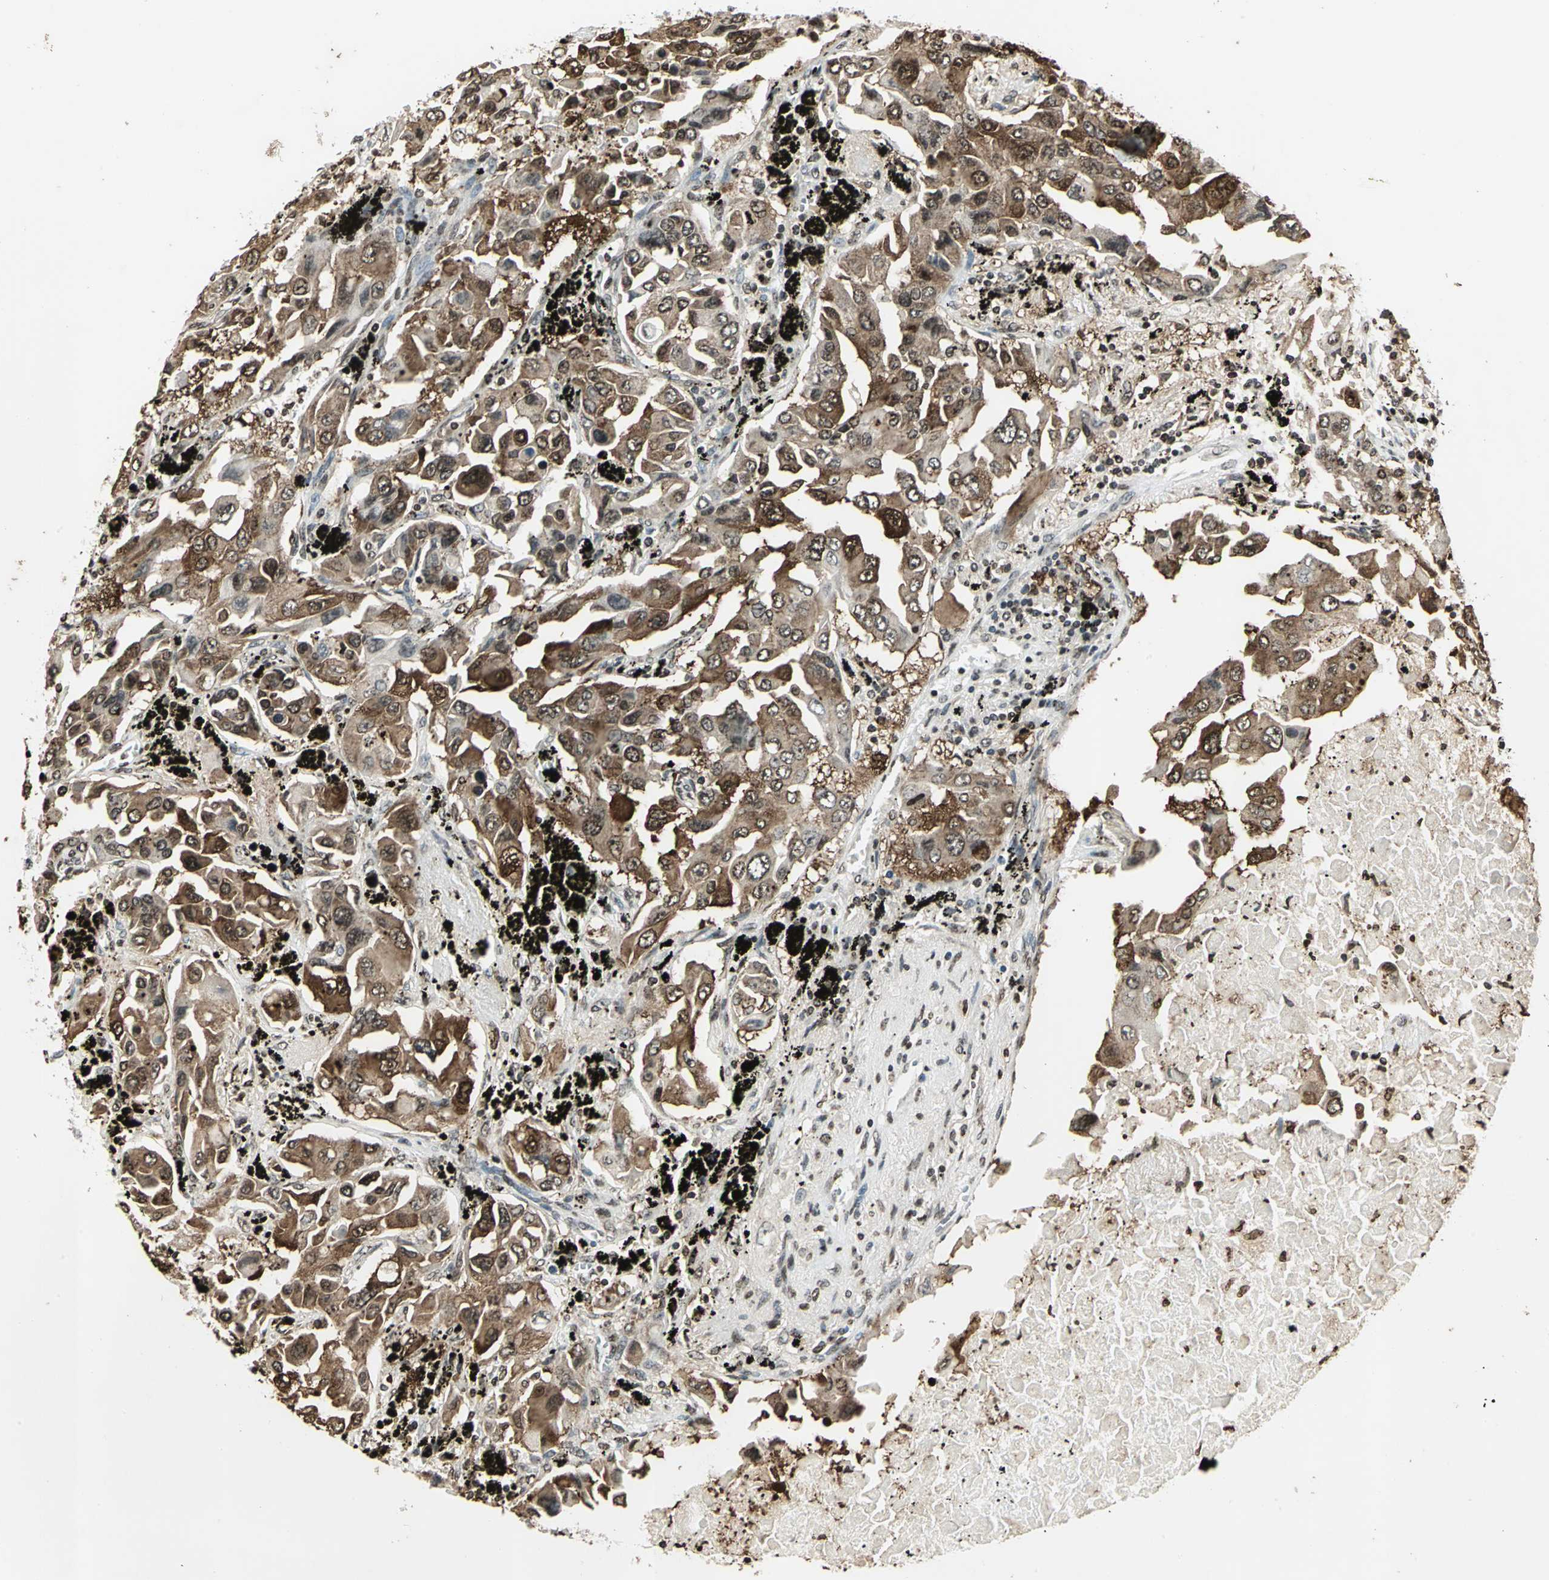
{"staining": {"intensity": "strong", "quantity": ">75%", "location": "cytoplasmic/membranous,nuclear"}, "tissue": "lung cancer", "cell_type": "Tumor cells", "image_type": "cancer", "snomed": [{"axis": "morphology", "description": "Adenocarcinoma, NOS"}, {"axis": "topography", "description": "Lung"}], "caption": "A brown stain highlights strong cytoplasmic/membranous and nuclear expression of a protein in adenocarcinoma (lung) tumor cells.", "gene": "LGALS3", "patient": {"sex": "female", "age": 65}}